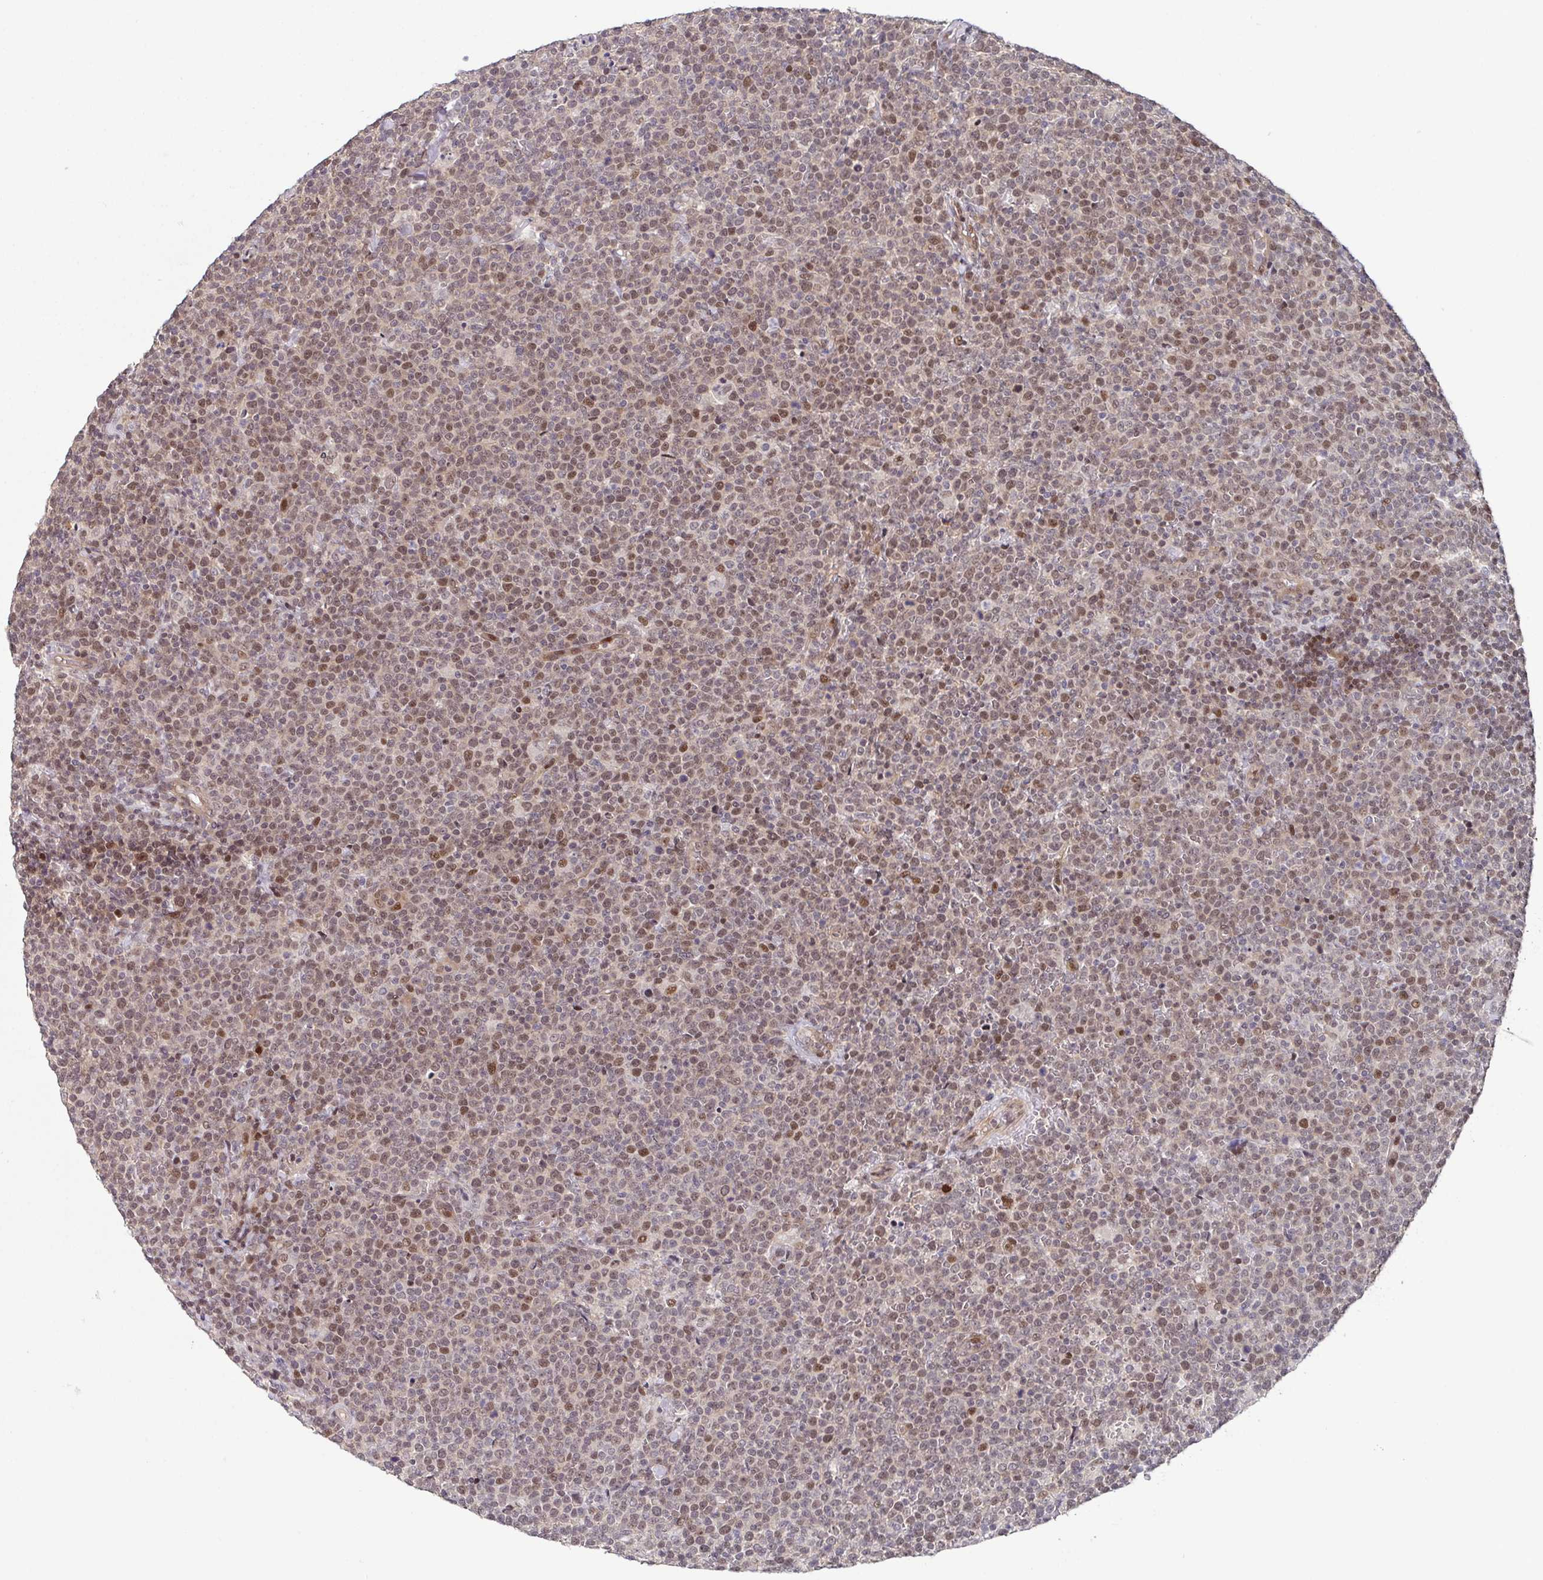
{"staining": {"intensity": "moderate", "quantity": "25%-75%", "location": "nuclear"}, "tissue": "lymphoma", "cell_type": "Tumor cells", "image_type": "cancer", "snomed": [{"axis": "morphology", "description": "Malignant lymphoma, non-Hodgkin's type, High grade"}, {"axis": "topography", "description": "Lymph node"}], "caption": "This photomicrograph shows lymphoma stained with immunohistochemistry to label a protein in brown. The nuclear of tumor cells show moderate positivity for the protein. Nuclei are counter-stained blue.", "gene": "DNAJB1", "patient": {"sex": "male", "age": 61}}